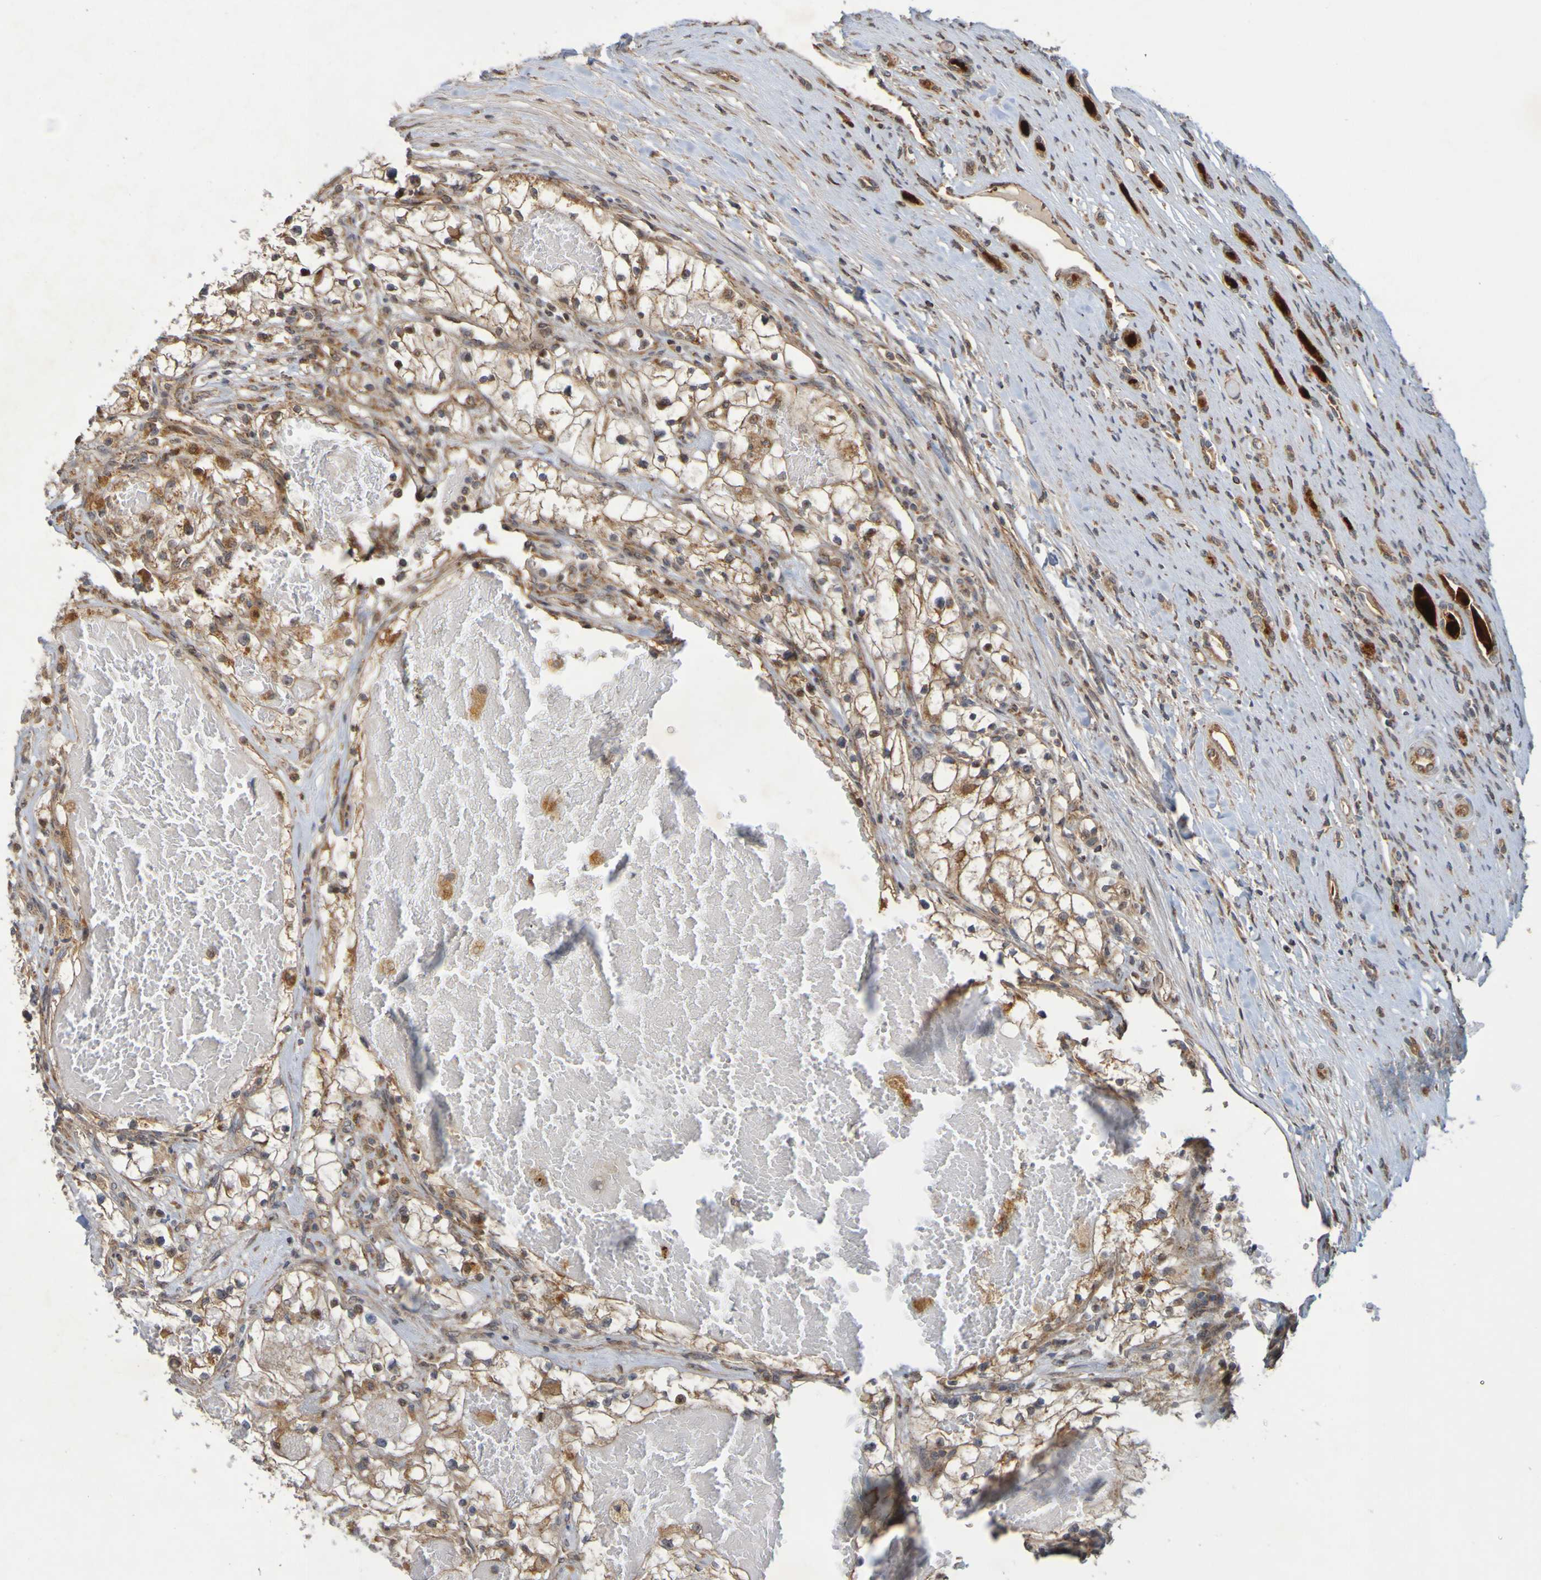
{"staining": {"intensity": "moderate", "quantity": "25%-75%", "location": "cytoplasmic/membranous"}, "tissue": "renal cancer", "cell_type": "Tumor cells", "image_type": "cancer", "snomed": [{"axis": "morphology", "description": "Adenocarcinoma, NOS"}, {"axis": "topography", "description": "Kidney"}], "caption": "Immunohistochemistry (IHC) (DAB) staining of human adenocarcinoma (renal) exhibits moderate cytoplasmic/membranous protein staining in about 25%-75% of tumor cells.", "gene": "TMBIM1", "patient": {"sex": "male", "age": 68}}